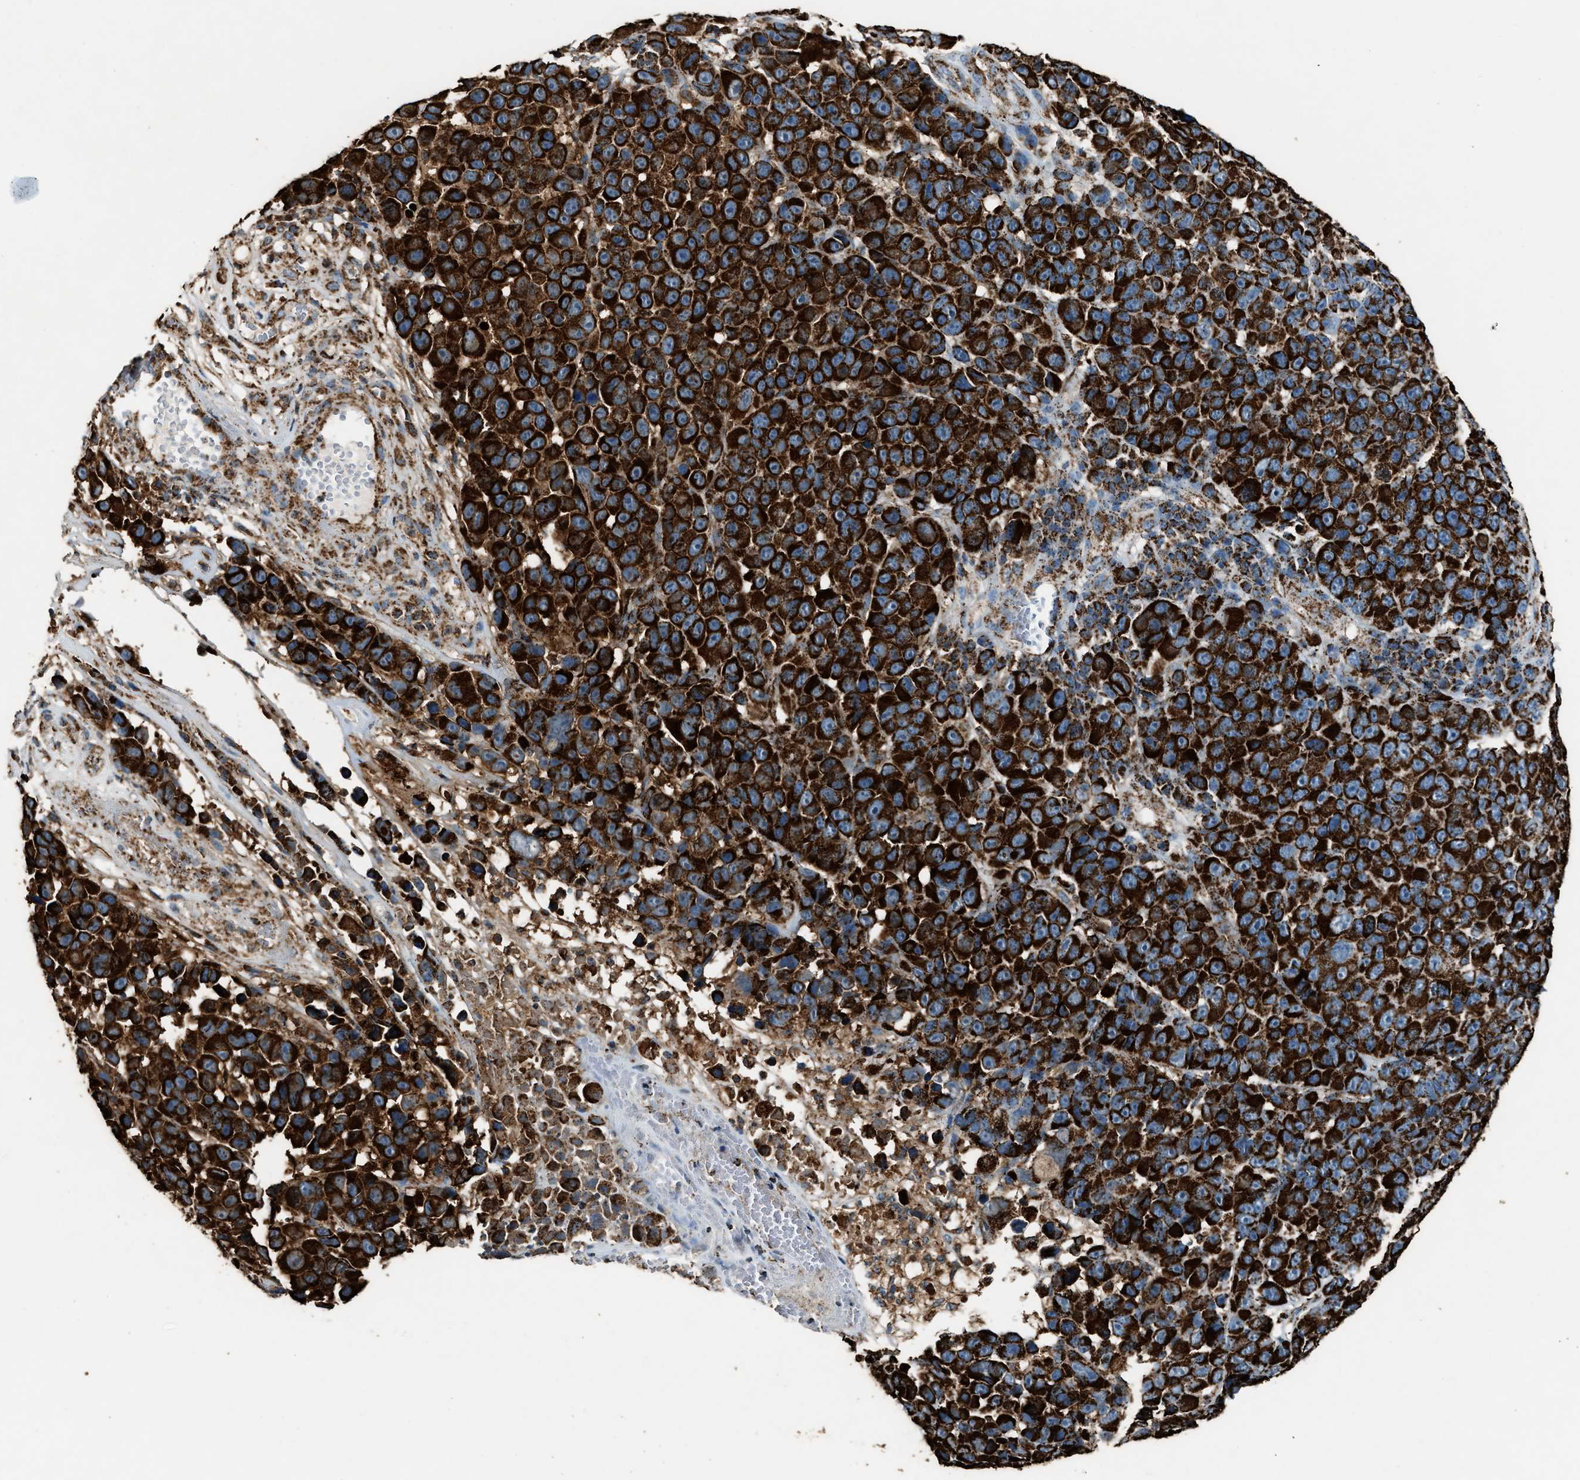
{"staining": {"intensity": "strong", "quantity": ">75%", "location": "cytoplasmic/membranous"}, "tissue": "melanoma", "cell_type": "Tumor cells", "image_type": "cancer", "snomed": [{"axis": "morphology", "description": "Malignant melanoma, NOS"}, {"axis": "topography", "description": "Skin"}], "caption": "Protein expression analysis of malignant melanoma exhibits strong cytoplasmic/membranous staining in approximately >75% of tumor cells.", "gene": "MDH2", "patient": {"sex": "male", "age": 53}}